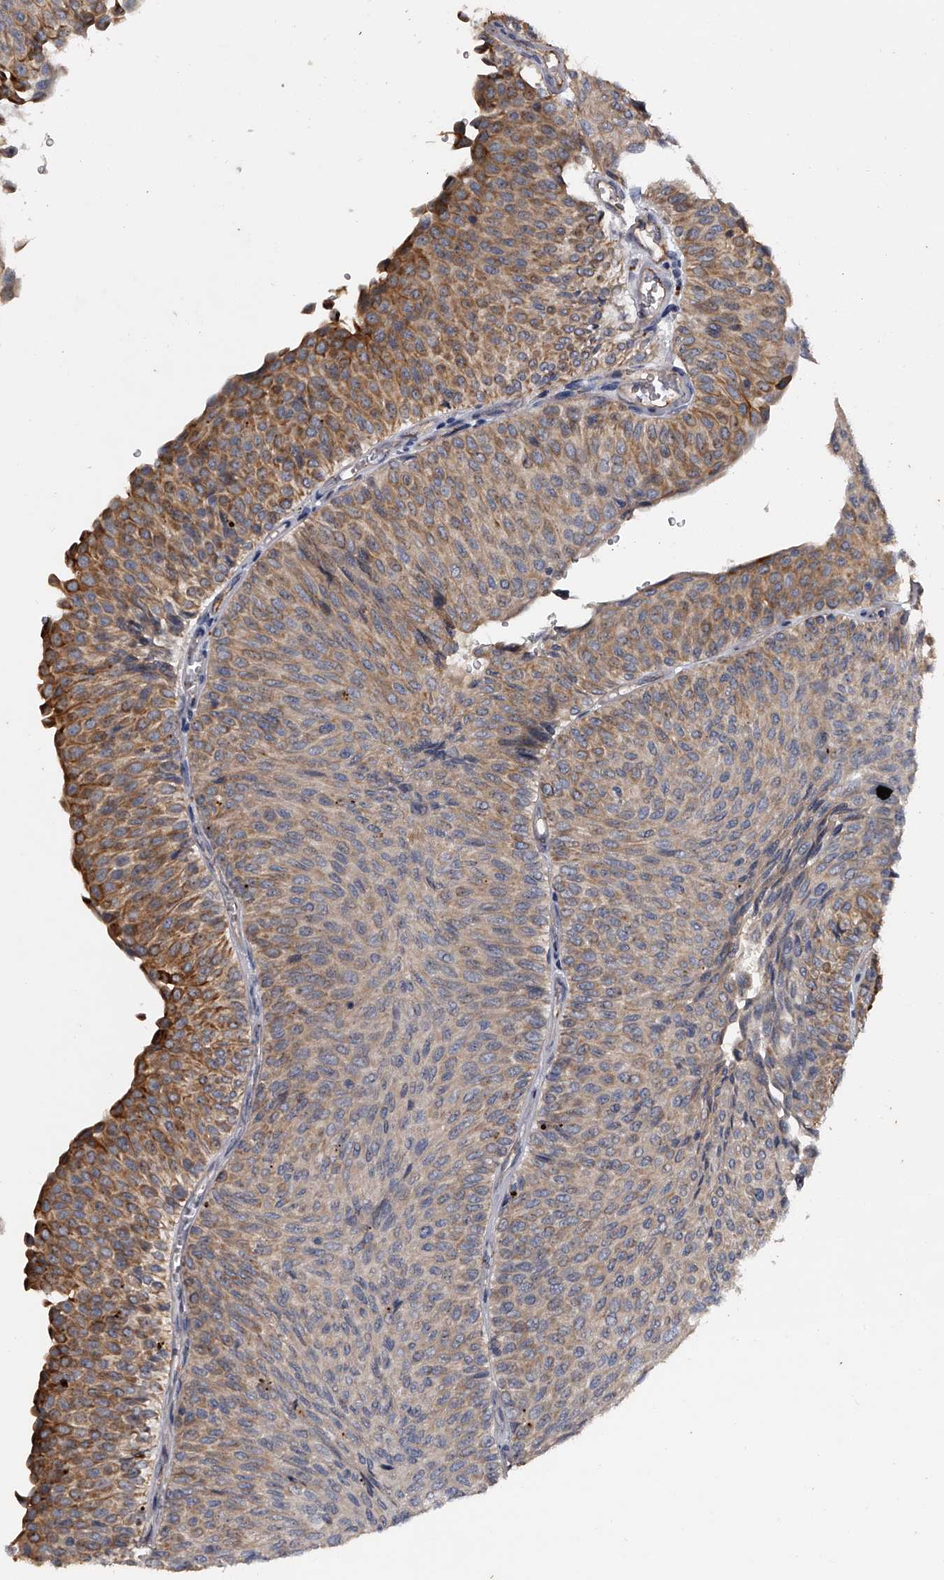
{"staining": {"intensity": "moderate", "quantity": ">75%", "location": "cytoplasmic/membranous"}, "tissue": "urothelial cancer", "cell_type": "Tumor cells", "image_type": "cancer", "snomed": [{"axis": "morphology", "description": "Urothelial carcinoma, Low grade"}, {"axis": "topography", "description": "Urinary bladder"}], "caption": "Human low-grade urothelial carcinoma stained with a brown dye shows moderate cytoplasmic/membranous positive expression in approximately >75% of tumor cells.", "gene": "MDN1", "patient": {"sex": "male", "age": 78}}